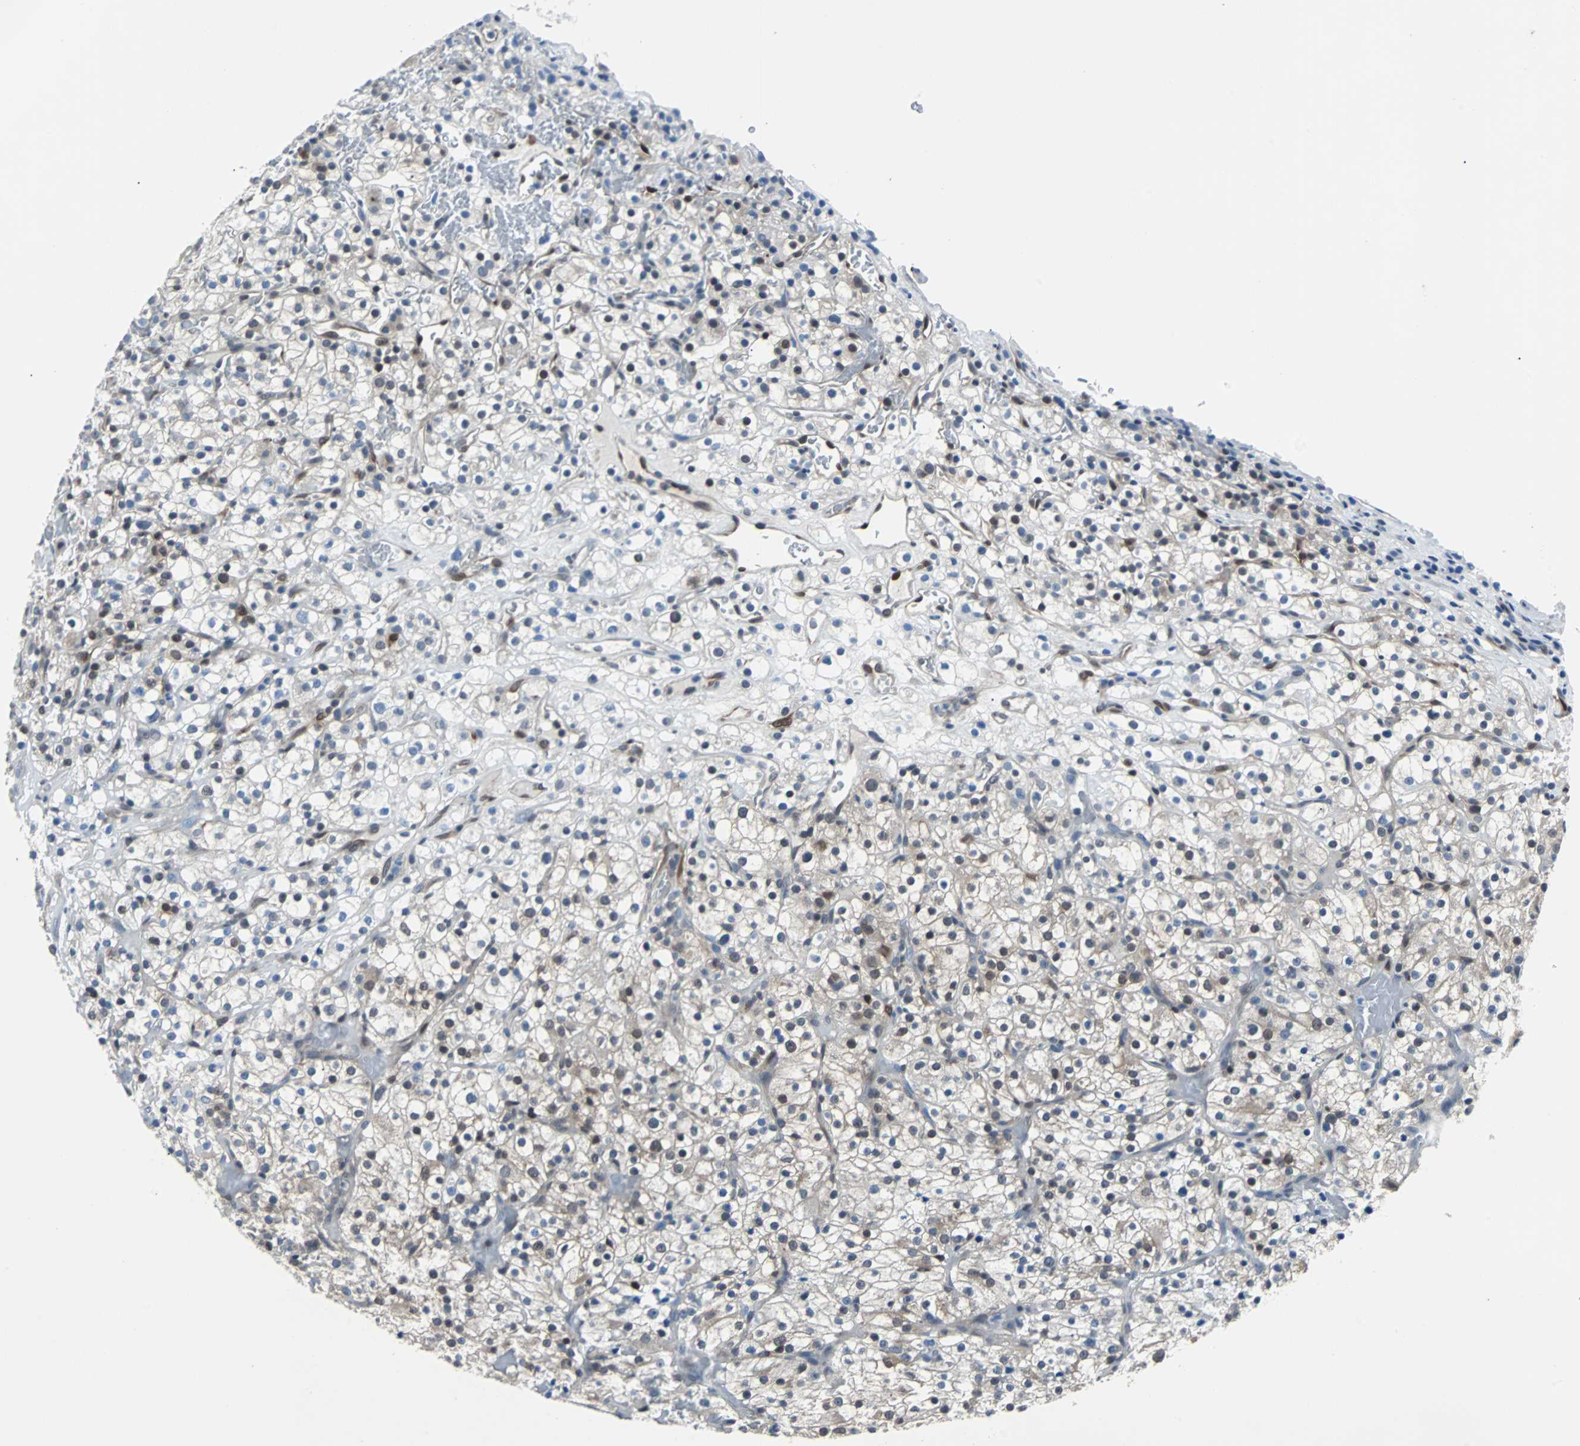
{"staining": {"intensity": "weak", "quantity": "25%-75%", "location": "cytoplasmic/membranous,nuclear"}, "tissue": "renal cancer", "cell_type": "Tumor cells", "image_type": "cancer", "snomed": [{"axis": "morphology", "description": "Normal tissue, NOS"}, {"axis": "morphology", "description": "Adenocarcinoma, NOS"}, {"axis": "topography", "description": "Kidney"}], "caption": "This is a micrograph of immunohistochemistry staining of adenocarcinoma (renal), which shows weak expression in the cytoplasmic/membranous and nuclear of tumor cells.", "gene": "MAP2K6", "patient": {"sex": "female", "age": 72}}